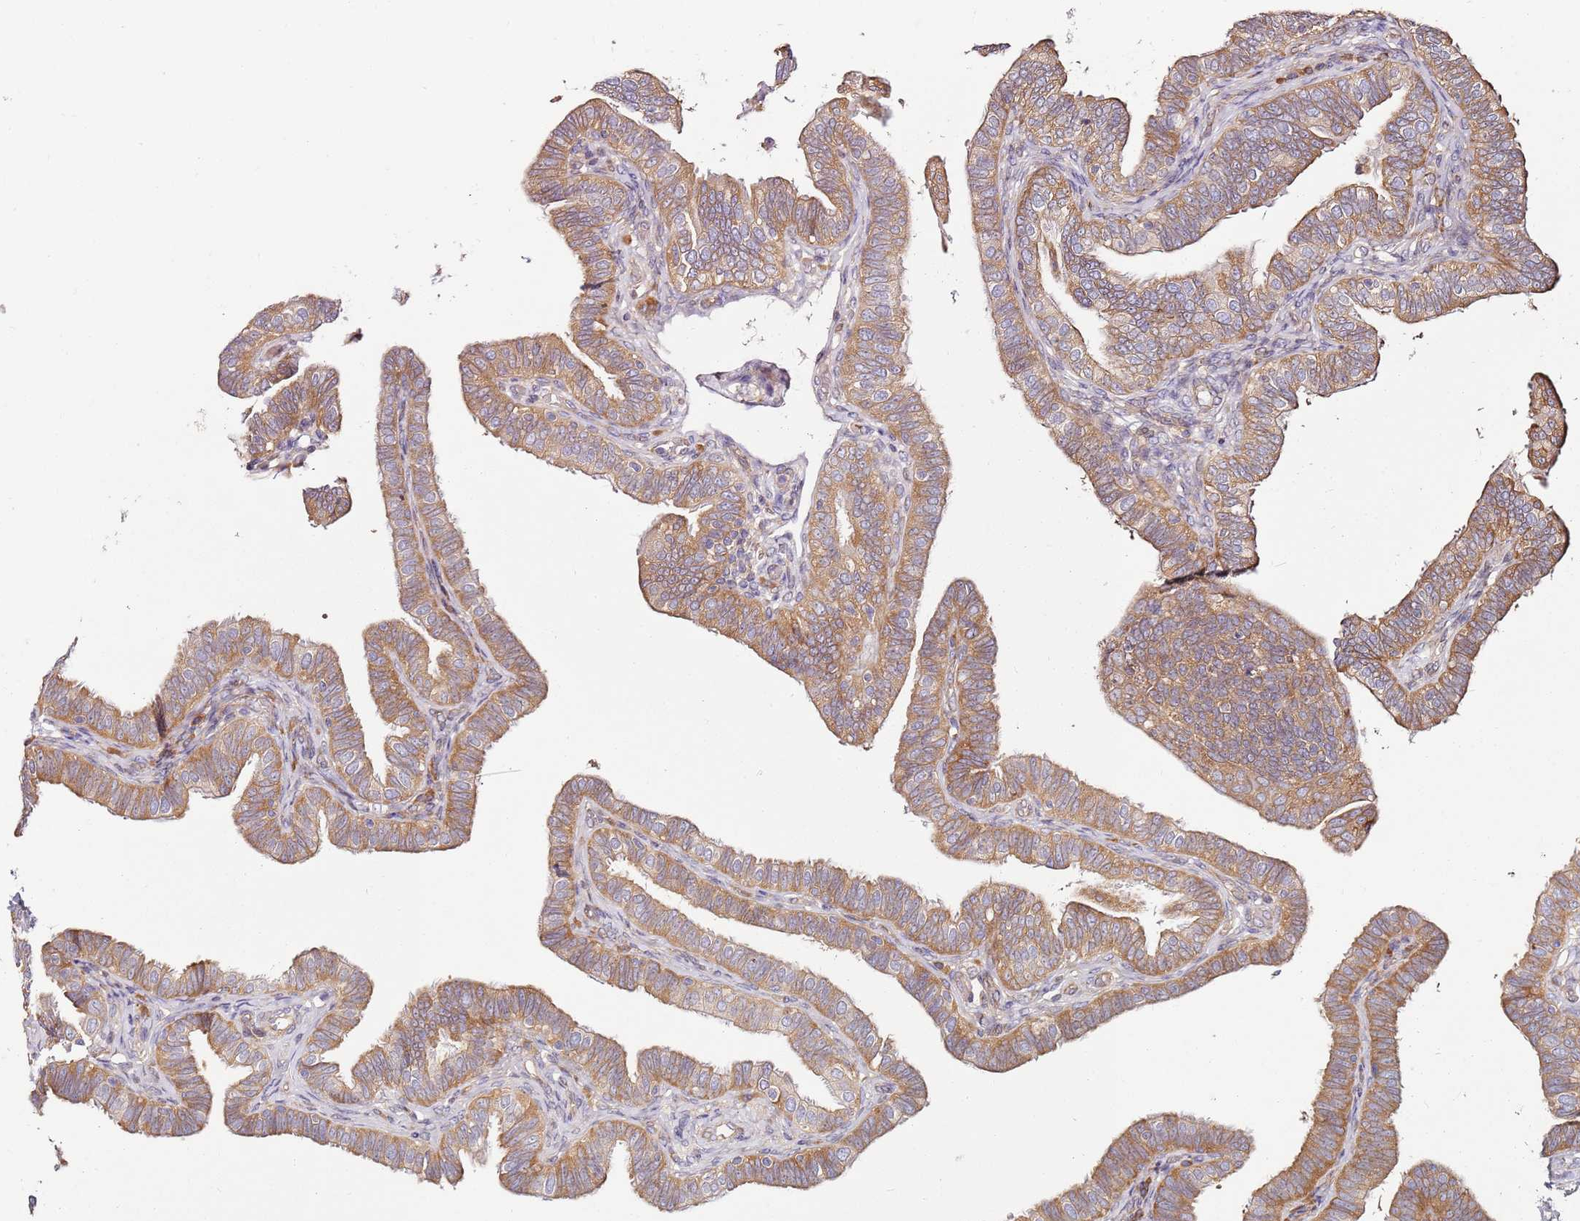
{"staining": {"intensity": "moderate", "quantity": ">75%", "location": "cytoplasmic/membranous"}, "tissue": "fallopian tube", "cell_type": "Glandular cells", "image_type": "normal", "snomed": [{"axis": "morphology", "description": "Normal tissue, NOS"}, {"axis": "topography", "description": "Fallopian tube"}], "caption": "Glandular cells display moderate cytoplasmic/membranous staining in approximately >75% of cells in normal fallopian tube. The staining was performed using DAB (3,3'-diaminobenzidine) to visualize the protein expression in brown, while the nuclei were stained in blue with hematoxylin (Magnification: 20x).", "gene": "RPS3A", "patient": {"sex": "female", "age": 39}}